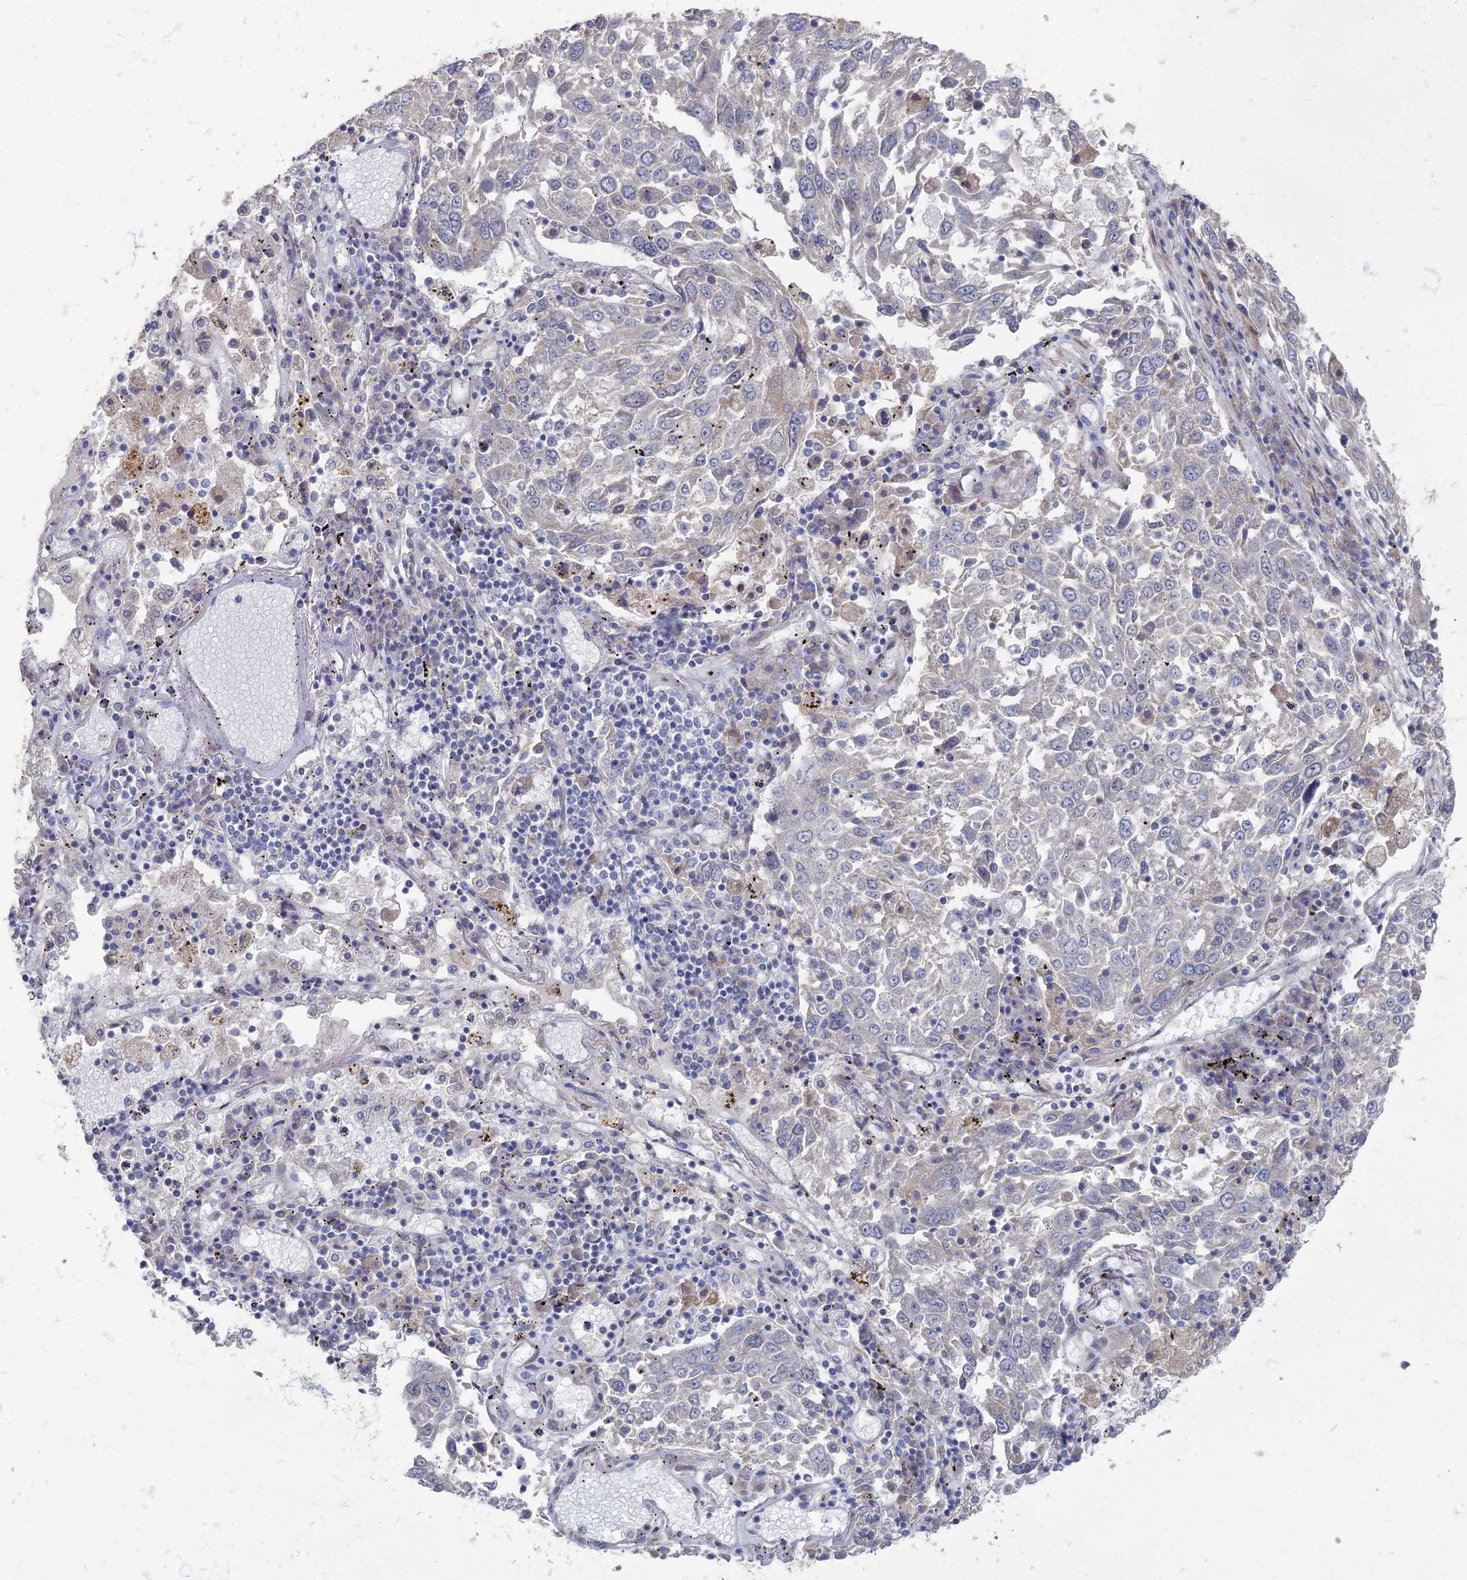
{"staining": {"intensity": "negative", "quantity": "none", "location": "none"}, "tissue": "lung cancer", "cell_type": "Tumor cells", "image_type": "cancer", "snomed": [{"axis": "morphology", "description": "Squamous cell carcinoma, NOS"}, {"axis": "topography", "description": "Lung"}], "caption": "Tumor cells are negative for protein expression in human lung squamous cell carcinoma.", "gene": "TMEM128", "patient": {"sex": "male", "age": 65}}